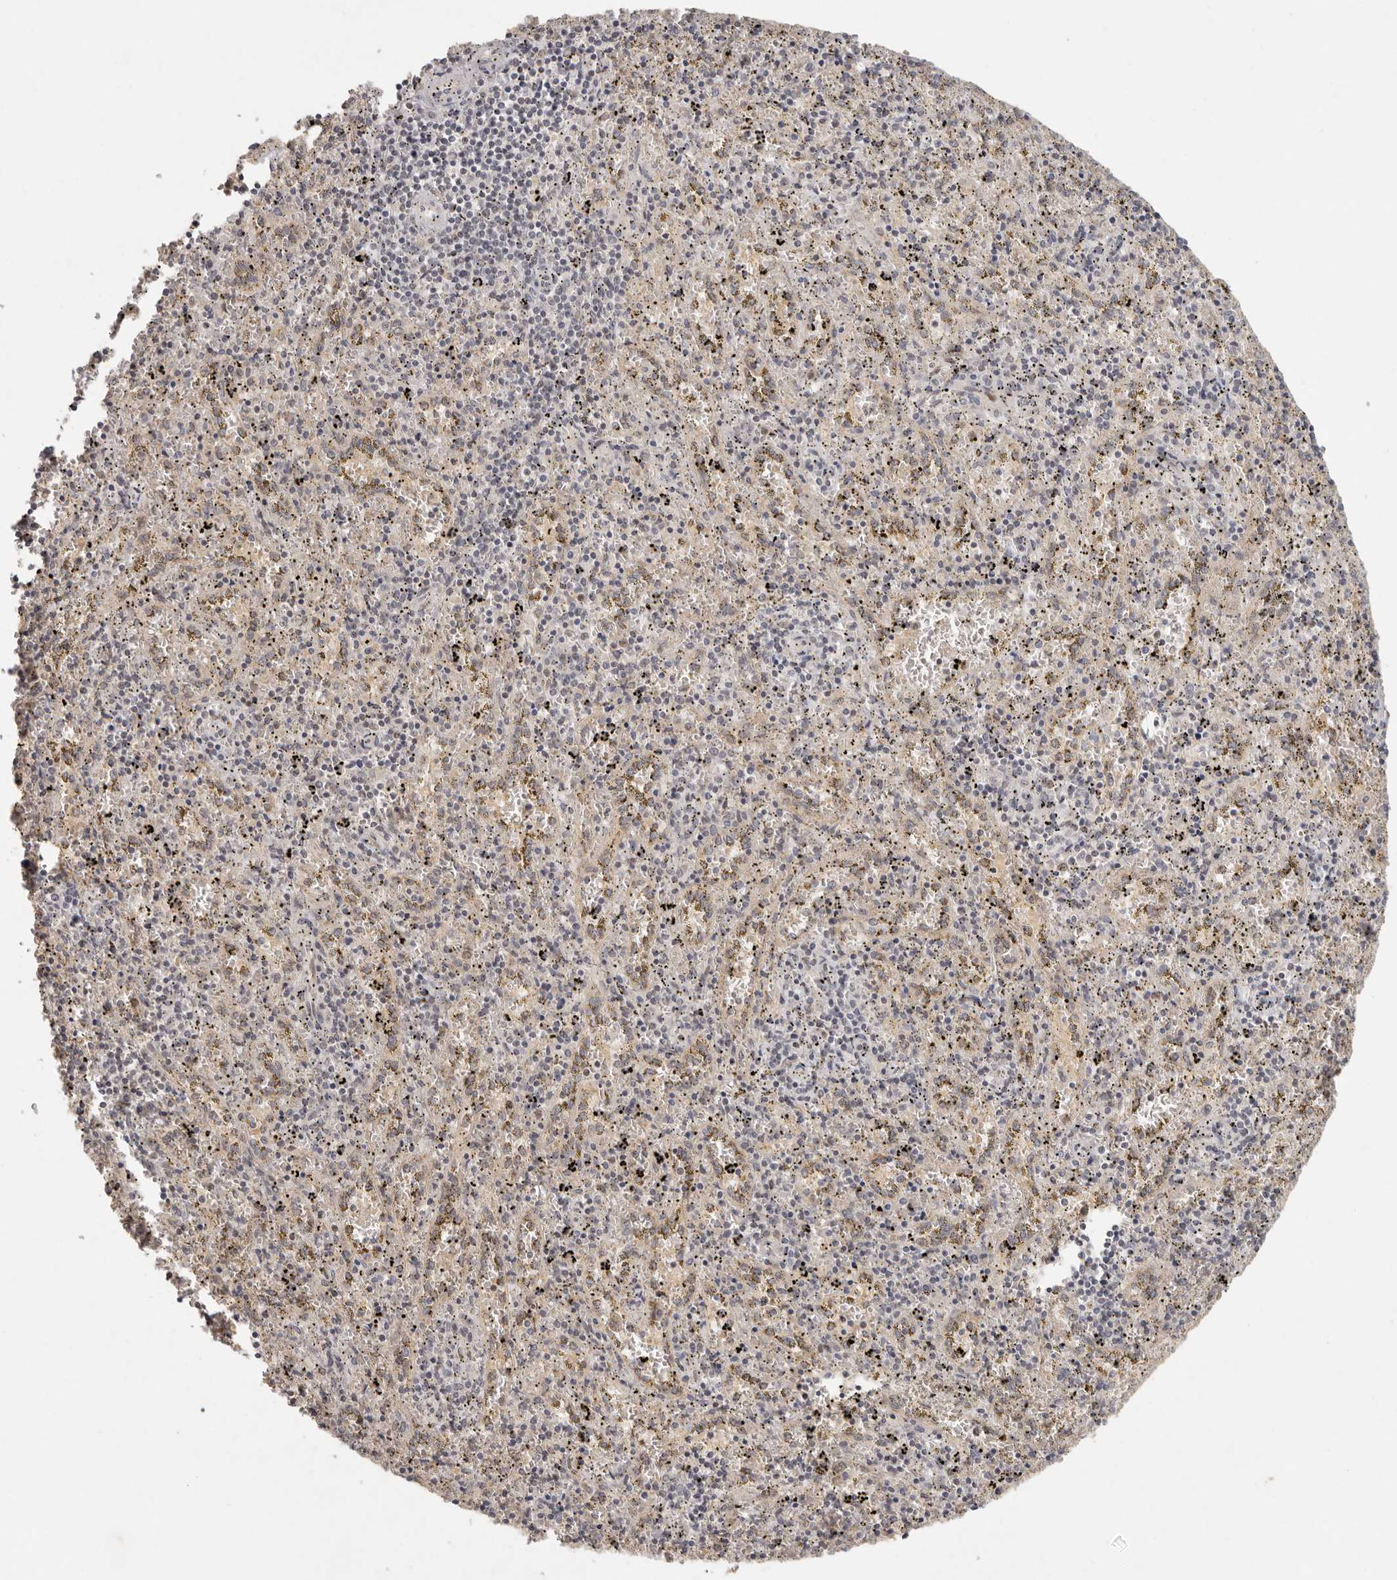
{"staining": {"intensity": "weak", "quantity": "25%-75%", "location": "cytoplasmic/membranous"}, "tissue": "spleen", "cell_type": "Cells in red pulp", "image_type": "normal", "snomed": [{"axis": "morphology", "description": "Normal tissue, NOS"}, {"axis": "topography", "description": "Spleen"}], "caption": "Protein expression analysis of normal human spleen reveals weak cytoplasmic/membranous staining in approximately 25%-75% of cells in red pulp. Using DAB (3,3'-diaminobenzidine) (brown) and hematoxylin (blue) stains, captured at high magnification using brightfield microscopy.", "gene": "LRRC75A", "patient": {"sex": "male", "age": 11}}